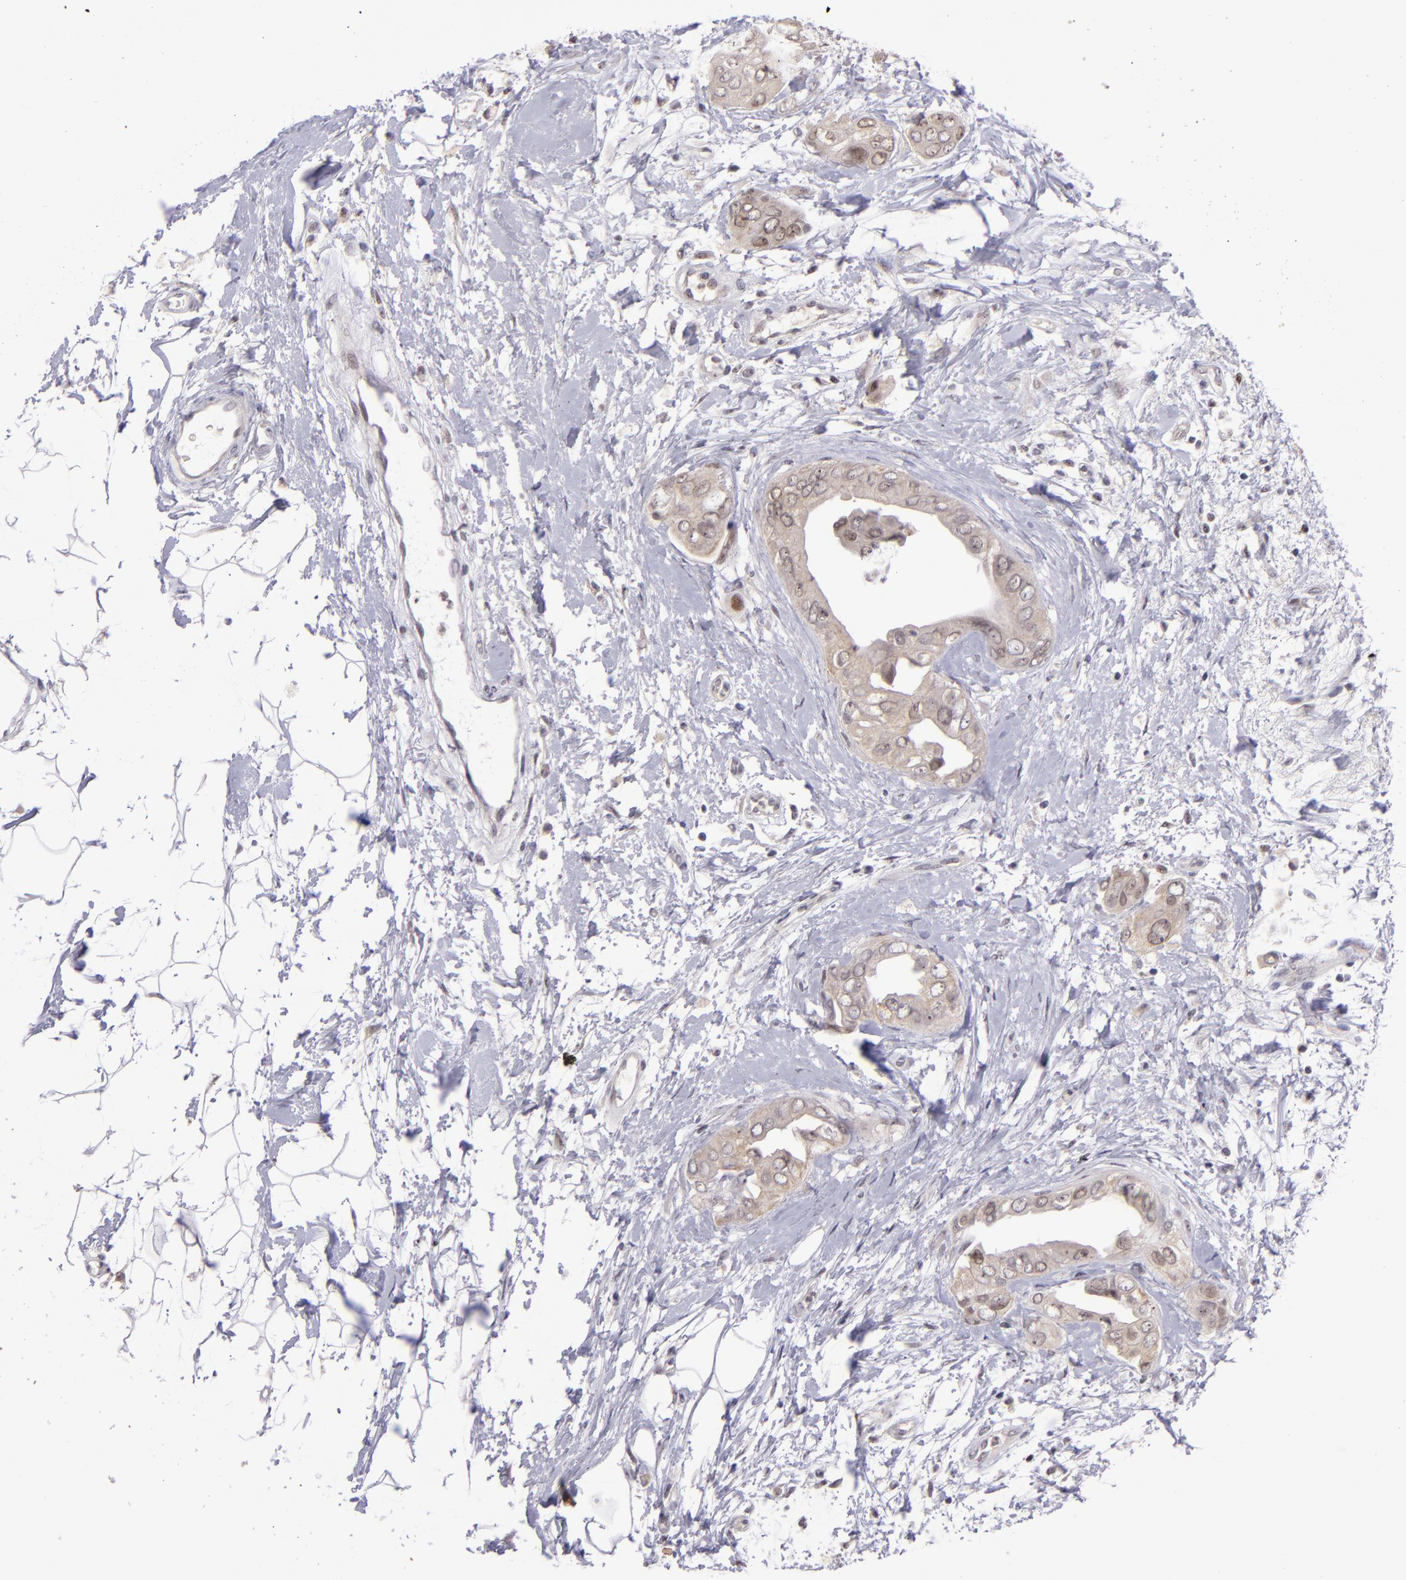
{"staining": {"intensity": "moderate", "quantity": ">75%", "location": "cytoplasmic/membranous"}, "tissue": "breast cancer", "cell_type": "Tumor cells", "image_type": "cancer", "snomed": [{"axis": "morphology", "description": "Duct carcinoma"}, {"axis": "topography", "description": "Breast"}], "caption": "Immunohistochemistry (IHC) micrograph of neoplastic tissue: human breast intraductal carcinoma stained using immunohistochemistry exhibits medium levels of moderate protein expression localized specifically in the cytoplasmic/membranous of tumor cells, appearing as a cytoplasmic/membranous brown color.", "gene": "PCNX4", "patient": {"sex": "female", "age": 40}}